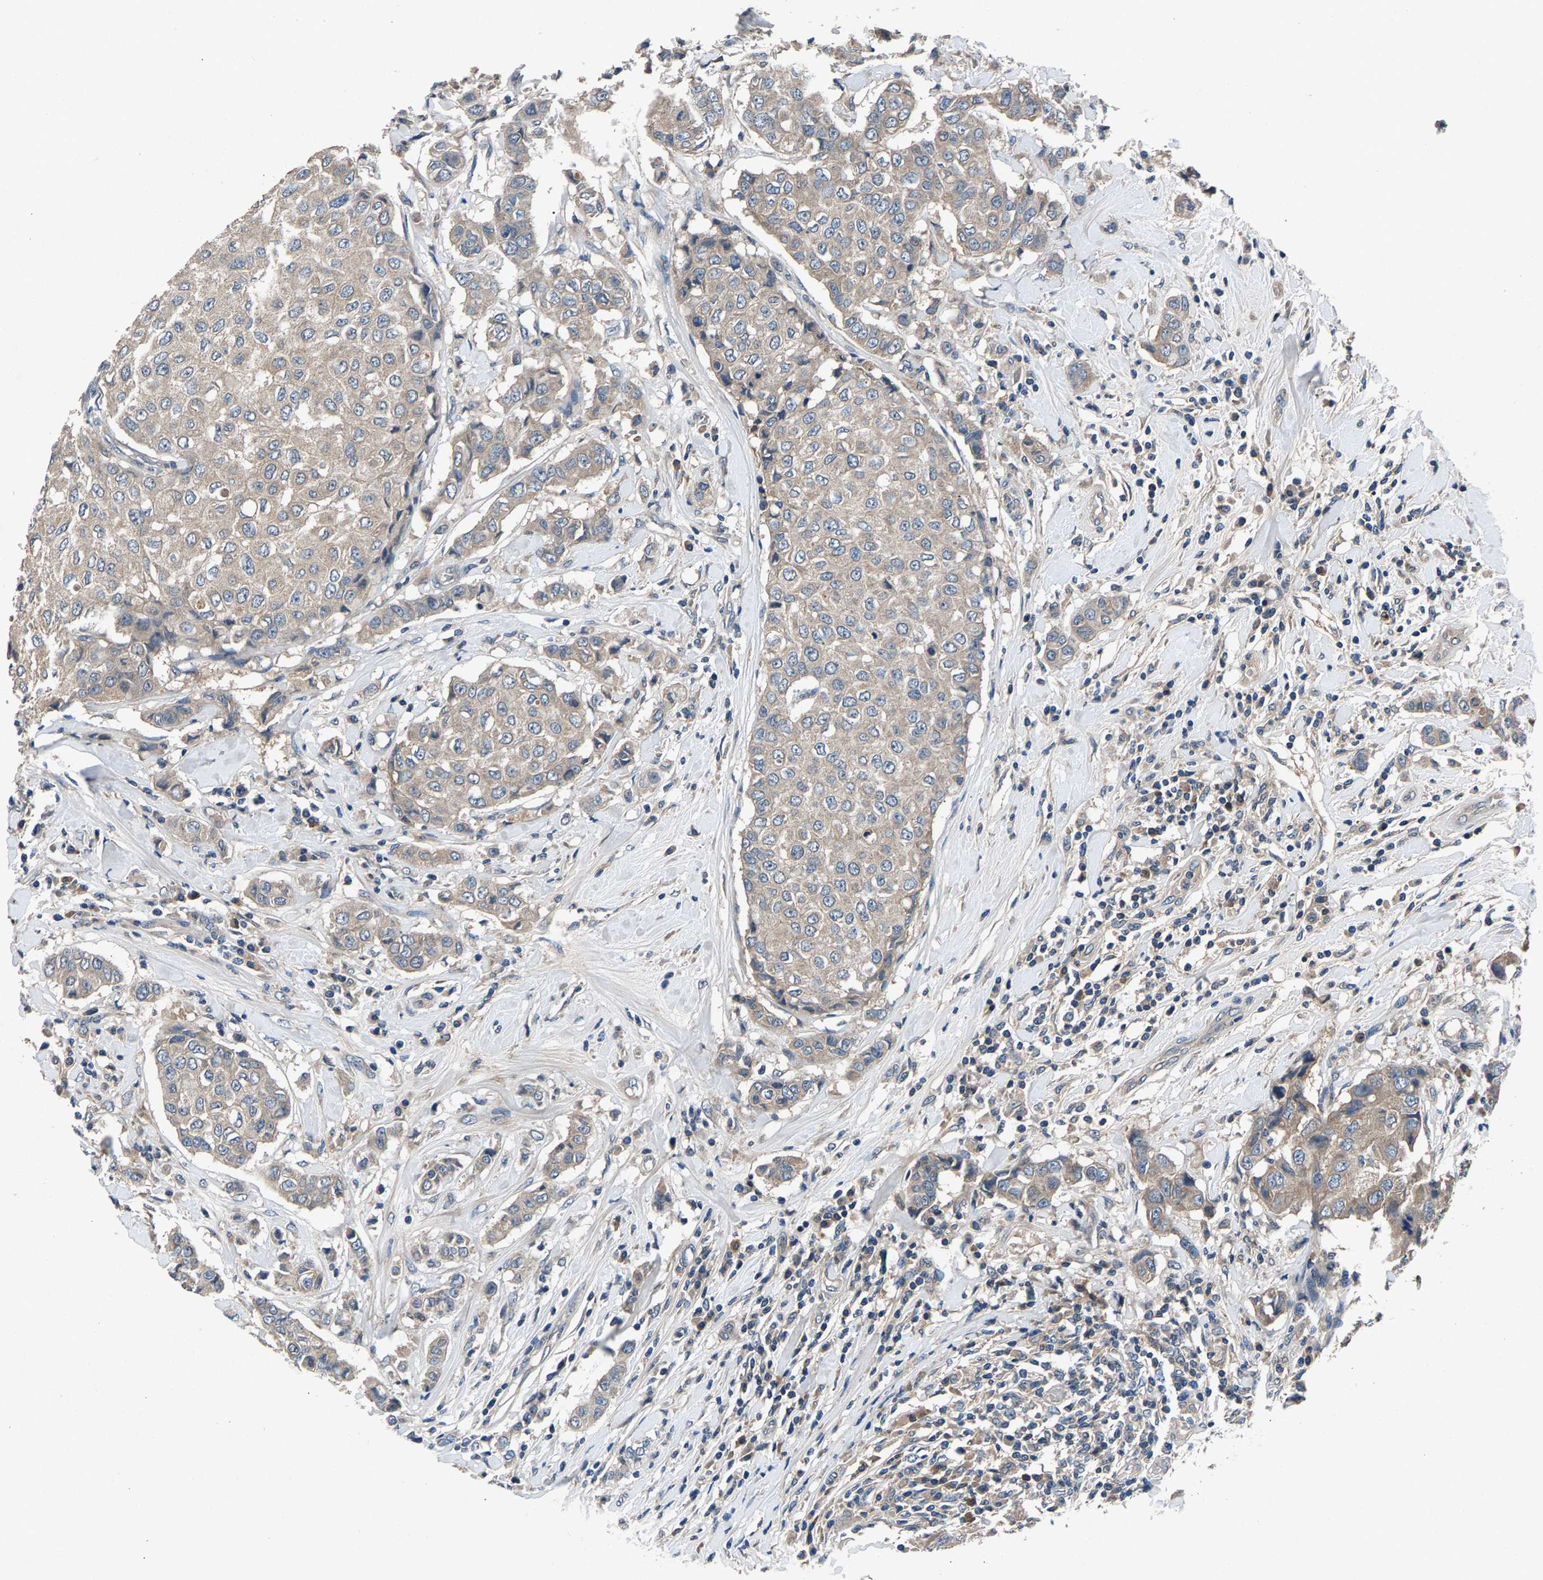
{"staining": {"intensity": "weak", "quantity": "25%-75%", "location": "cytoplasmic/membranous"}, "tissue": "breast cancer", "cell_type": "Tumor cells", "image_type": "cancer", "snomed": [{"axis": "morphology", "description": "Duct carcinoma"}, {"axis": "topography", "description": "Breast"}], "caption": "IHC micrograph of human breast cancer stained for a protein (brown), which exhibits low levels of weak cytoplasmic/membranous staining in about 25%-75% of tumor cells.", "gene": "PRXL2C", "patient": {"sex": "female", "age": 27}}